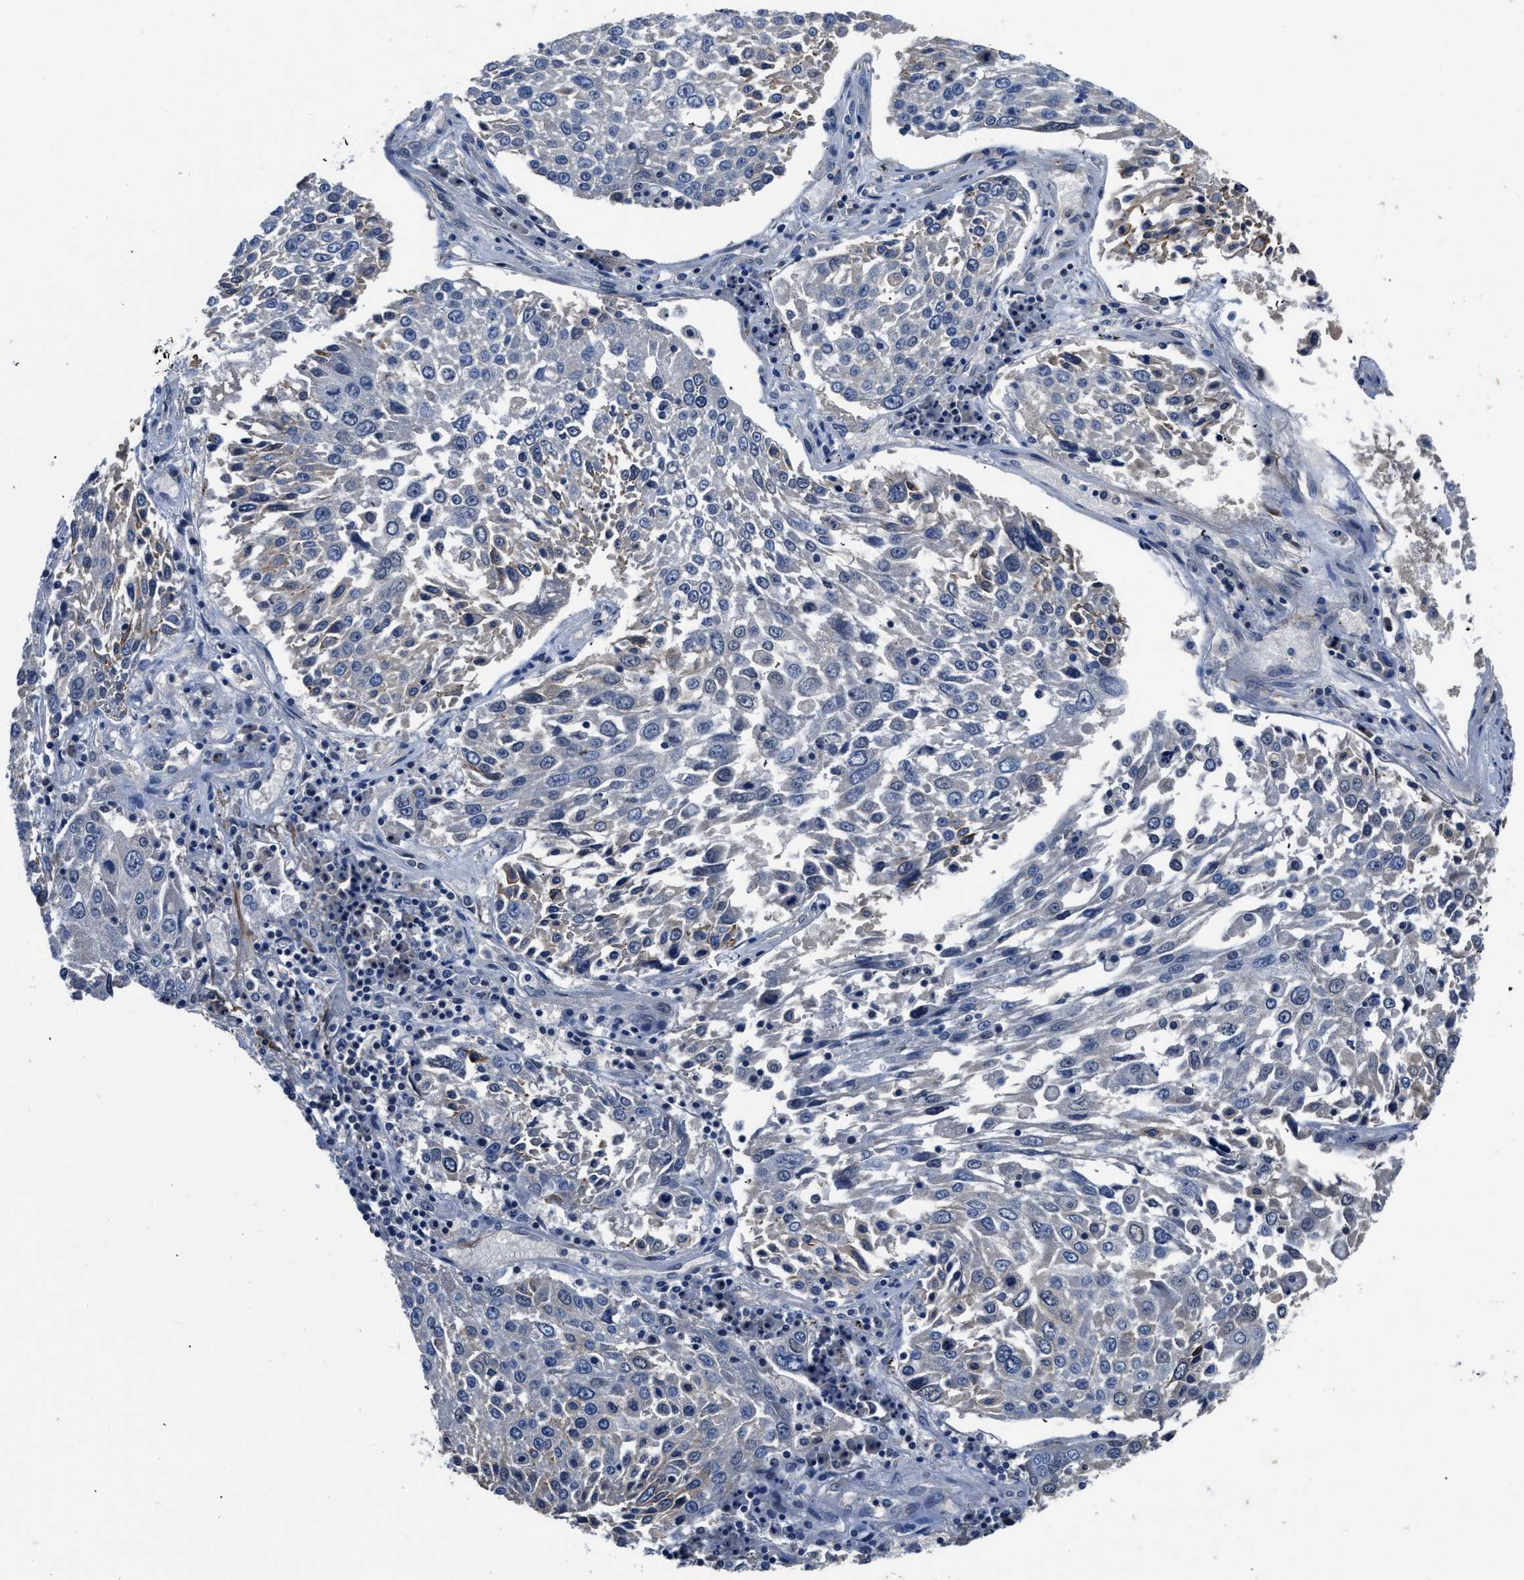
{"staining": {"intensity": "negative", "quantity": "none", "location": "none"}, "tissue": "lung cancer", "cell_type": "Tumor cells", "image_type": "cancer", "snomed": [{"axis": "morphology", "description": "Squamous cell carcinoma, NOS"}, {"axis": "topography", "description": "Lung"}], "caption": "There is no significant staining in tumor cells of squamous cell carcinoma (lung).", "gene": "LANCL2", "patient": {"sex": "male", "age": 65}}